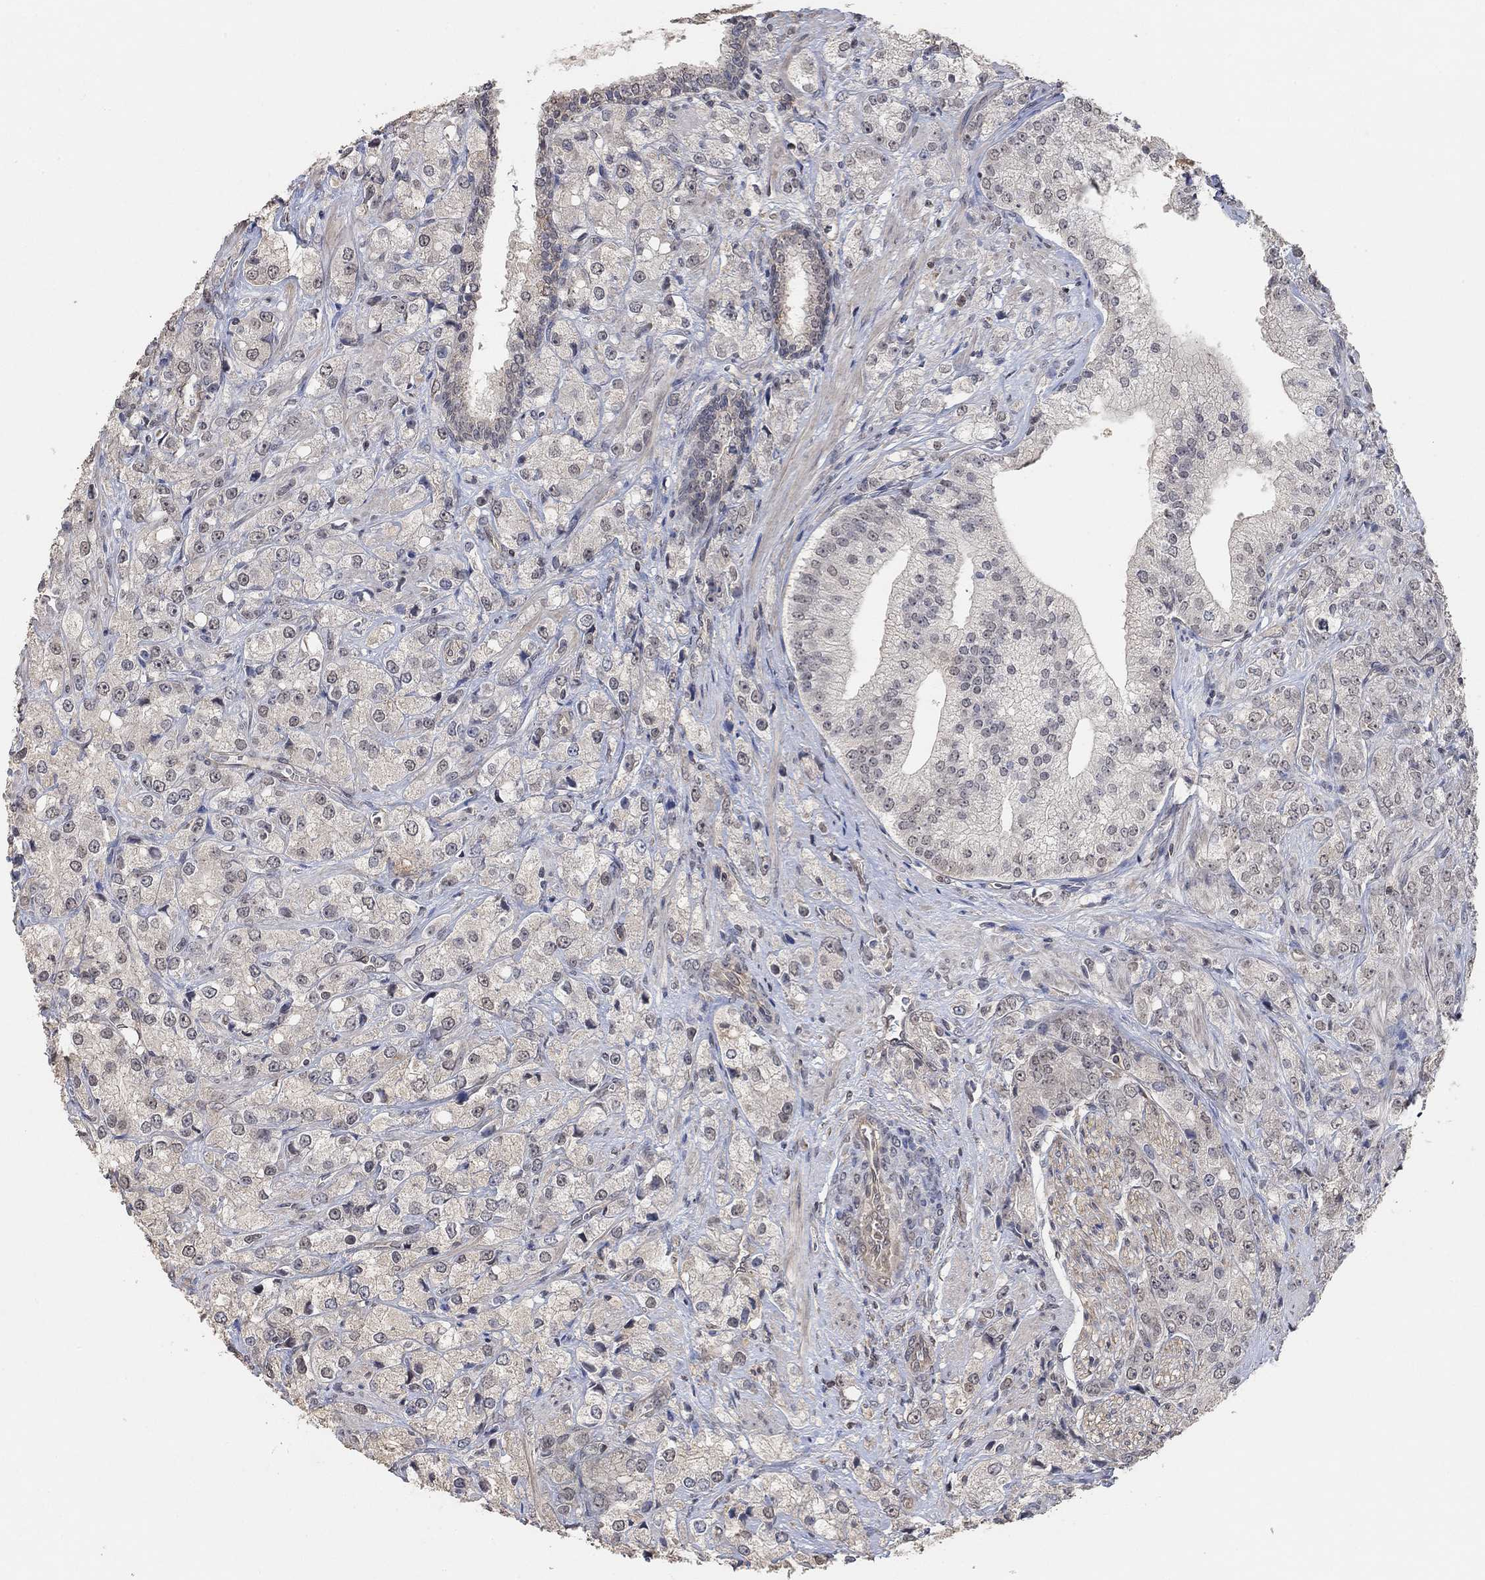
{"staining": {"intensity": "negative", "quantity": "none", "location": "none"}, "tissue": "prostate cancer", "cell_type": "Tumor cells", "image_type": "cancer", "snomed": [{"axis": "morphology", "description": "Adenocarcinoma, NOS"}, {"axis": "topography", "description": "Prostate and seminal vesicle, NOS"}, {"axis": "topography", "description": "Prostate"}], "caption": "Tumor cells are negative for protein expression in human prostate cancer (adenocarcinoma).", "gene": "UNC5B", "patient": {"sex": "male", "age": 68}}